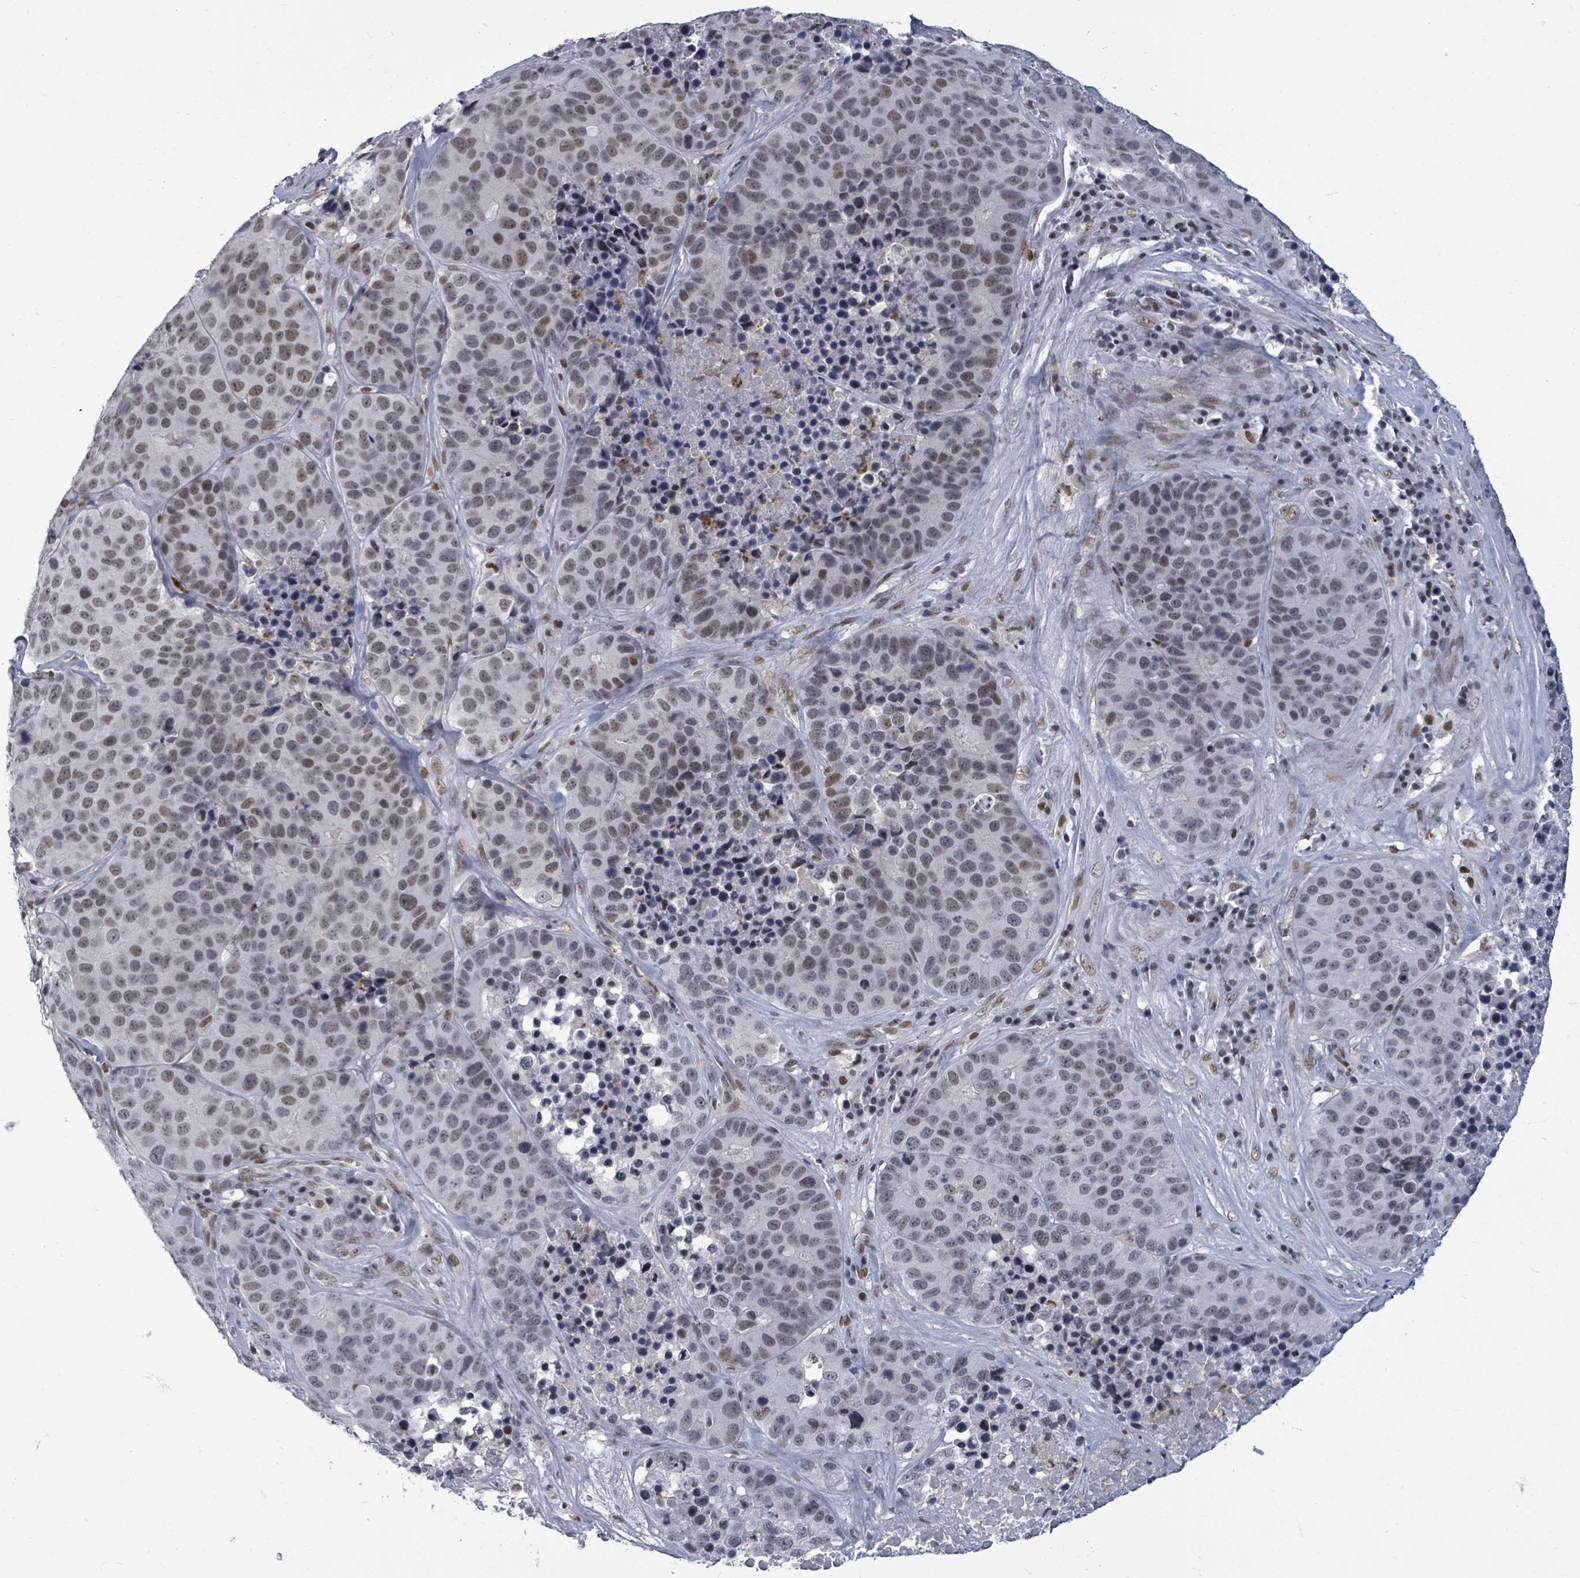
{"staining": {"intensity": "weak", "quantity": "25%-75%", "location": "nuclear"}, "tissue": "stomach cancer", "cell_type": "Tumor cells", "image_type": "cancer", "snomed": [{"axis": "morphology", "description": "Adenocarcinoma, NOS"}, {"axis": "topography", "description": "Stomach"}], "caption": "Protein positivity by IHC demonstrates weak nuclear positivity in about 25%-75% of tumor cells in stomach cancer (adenocarcinoma).", "gene": "ERCC5", "patient": {"sex": "male", "age": 71}}